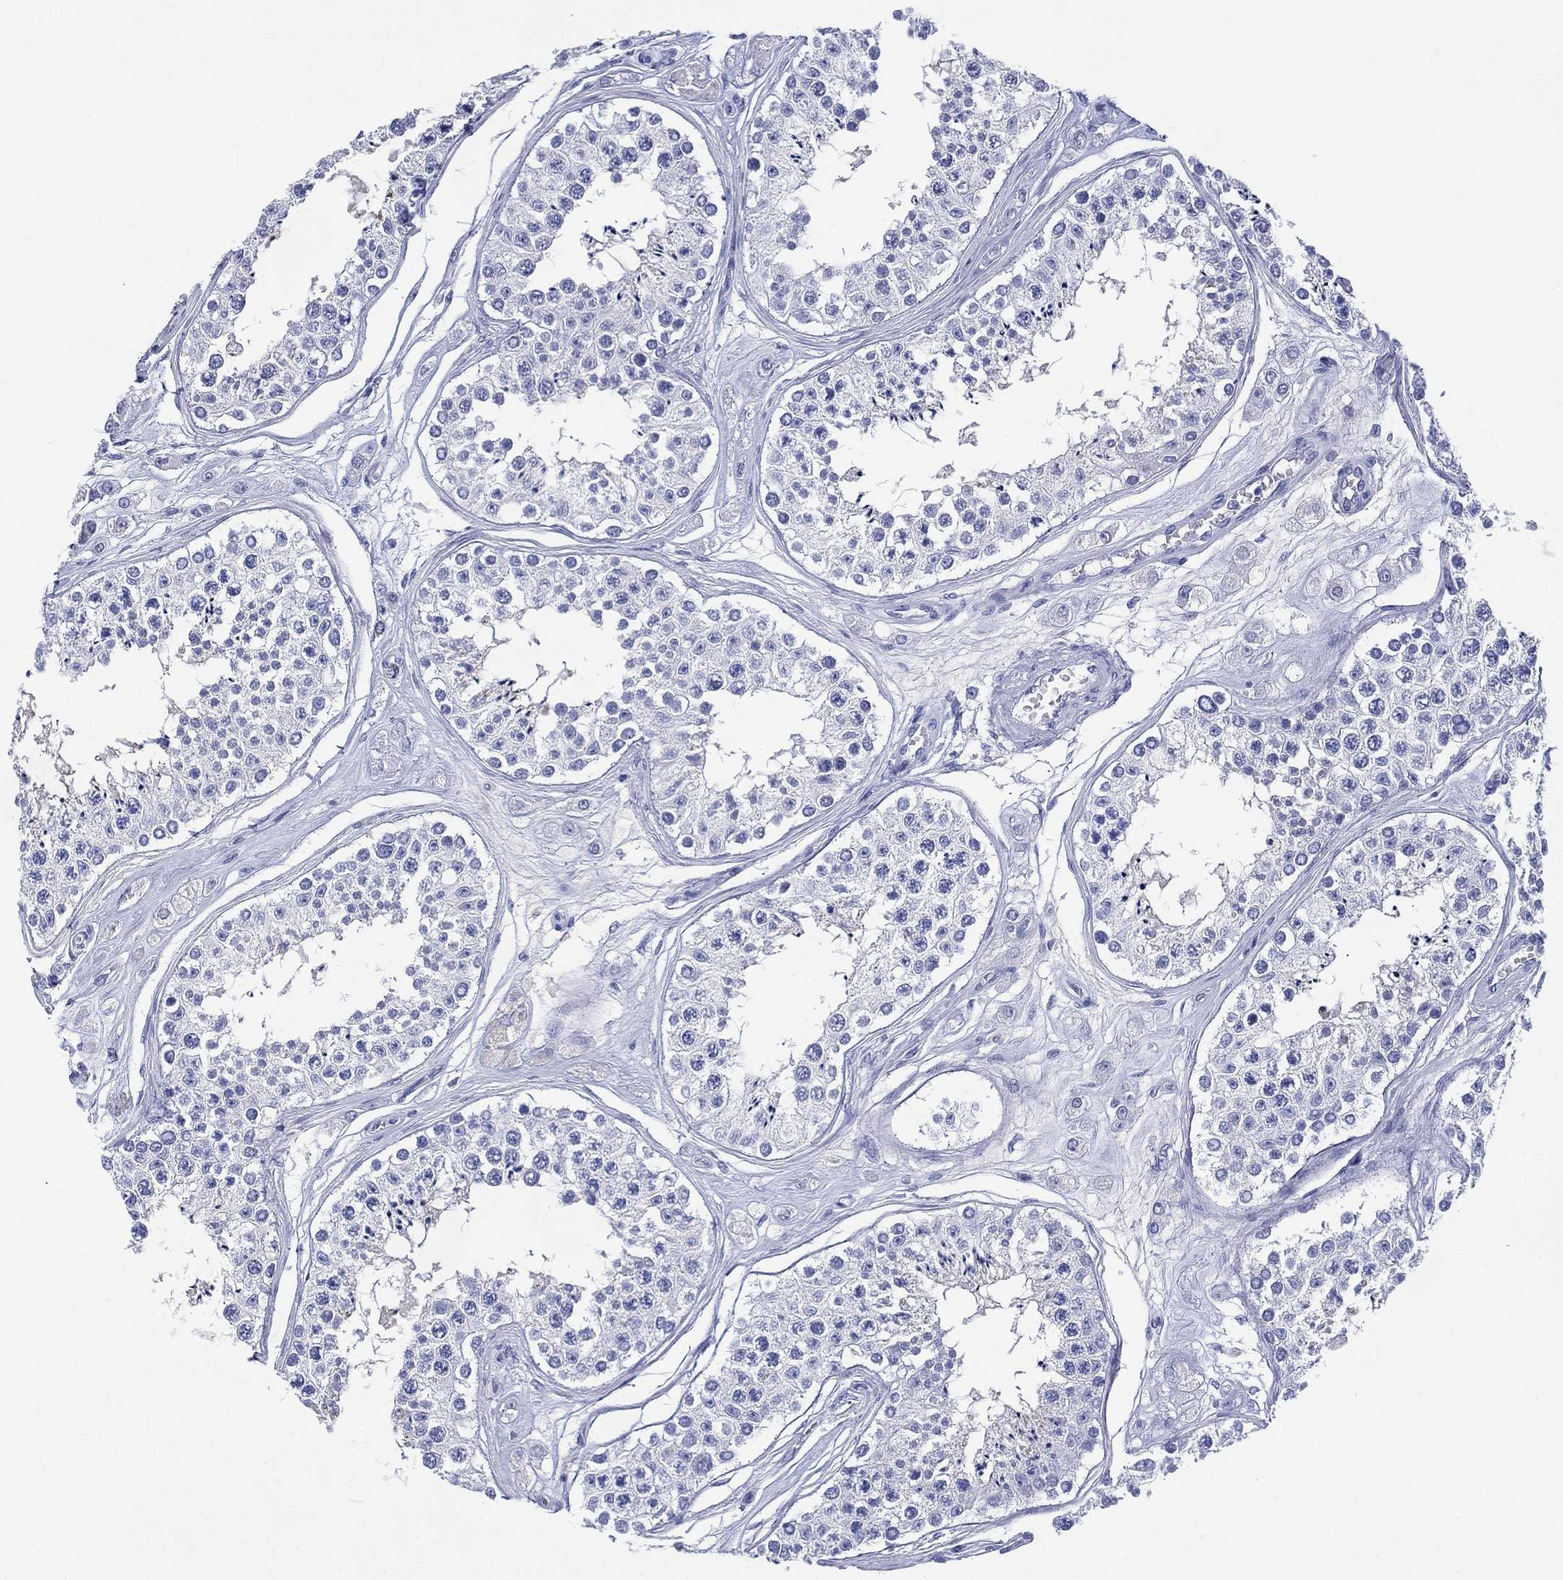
{"staining": {"intensity": "negative", "quantity": "none", "location": "none"}, "tissue": "testis", "cell_type": "Cells in seminiferous ducts", "image_type": "normal", "snomed": [{"axis": "morphology", "description": "Normal tissue, NOS"}, {"axis": "topography", "description": "Testis"}], "caption": "Immunohistochemistry of normal testis displays no staining in cells in seminiferous ducts.", "gene": "DSG1", "patient": {"sex": "male", "age": 25}}